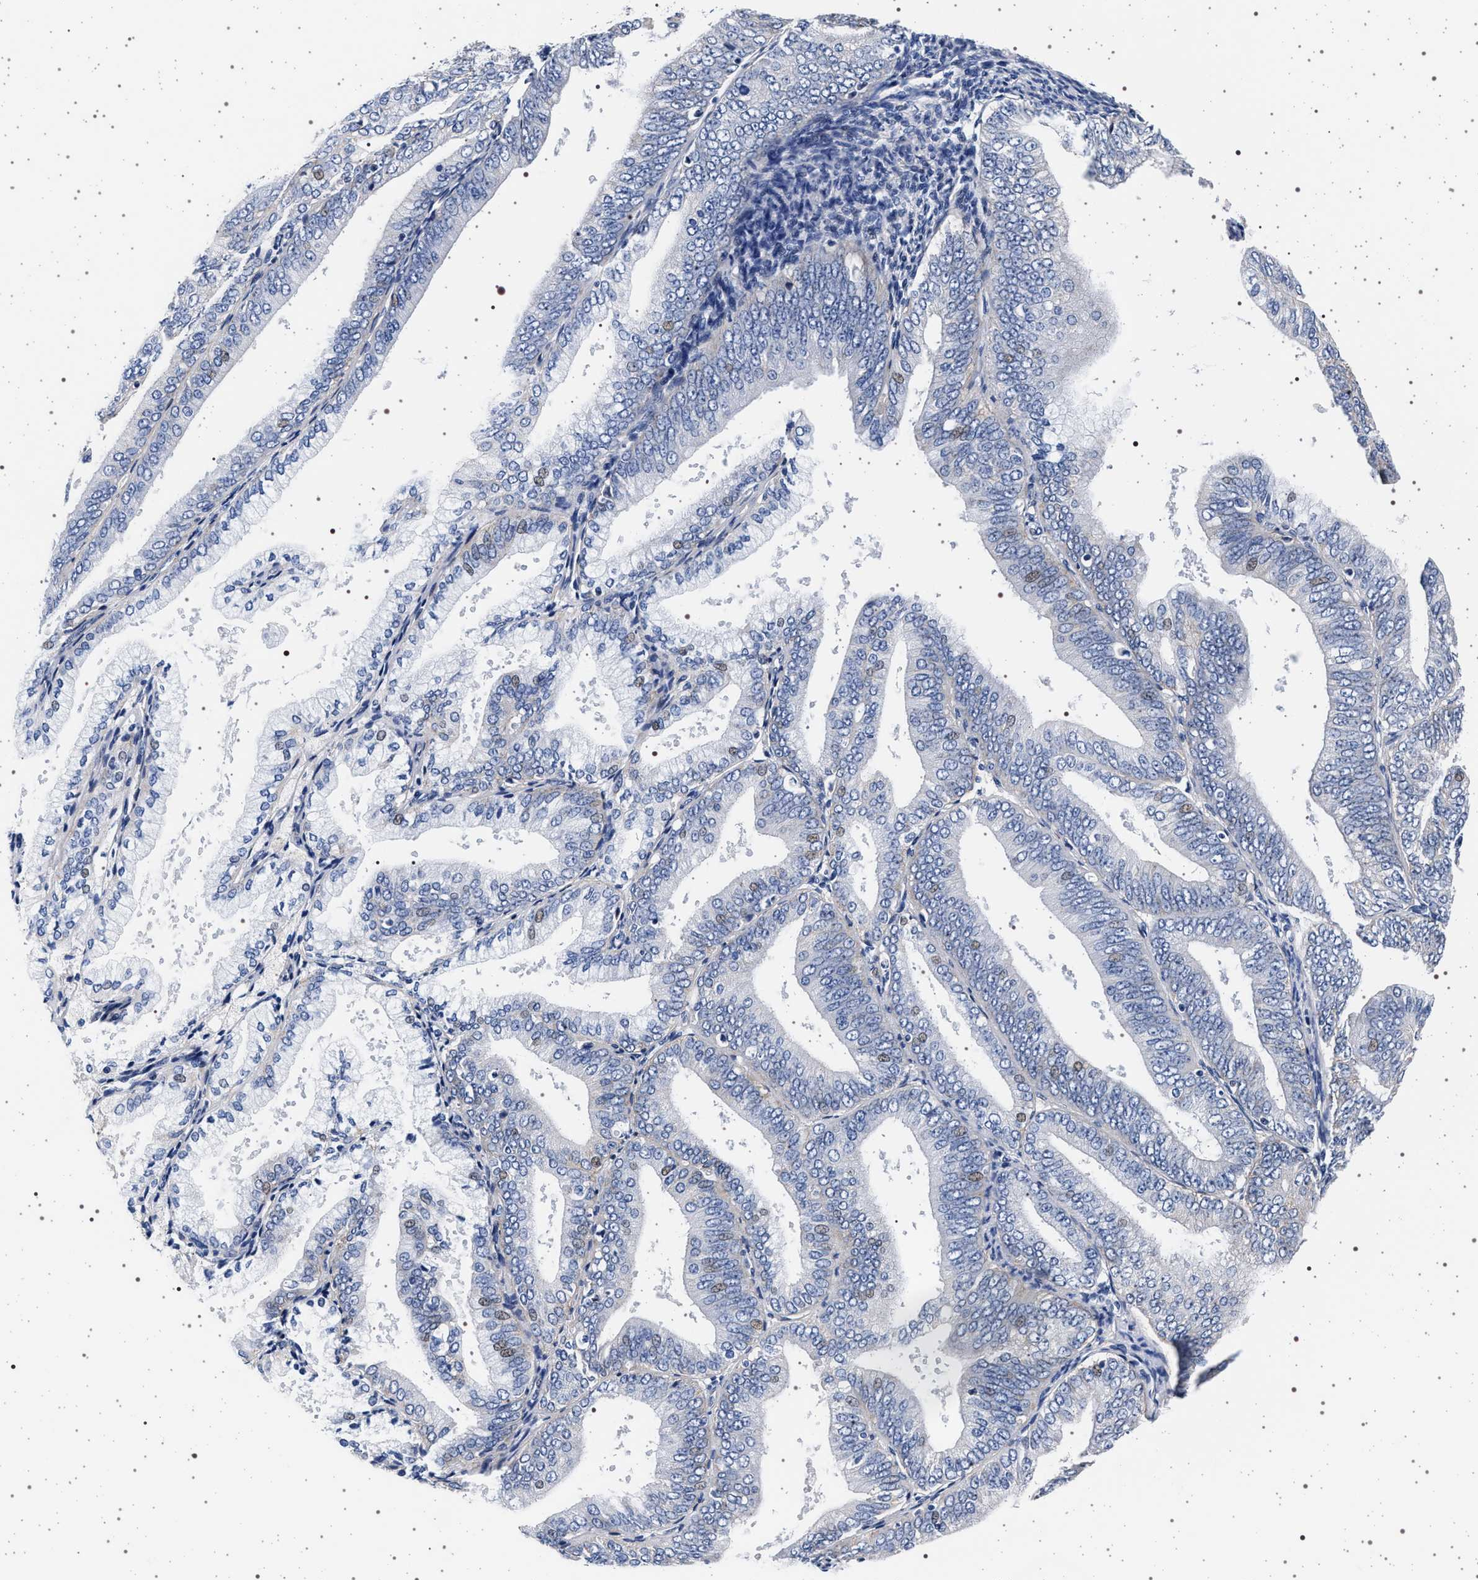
{"staining": {"intensity": "negative", "quantity": "none", "location": "none"}, "tissue": "endometrial cancer", "cell_type": "Tumor cells", "image_type": "cancer", "snomed": [{"axis": "morphology", "description": "Adenocarcinoma, NOS"}, {"axis": "topography", "description": "Endometrium"}], "caption": "This is an immunohistochemistry (IHC) histopathology image of human endometrial cancer. There is no expression in tumor cells.", "gene": "SLC9A1", "patient": {"sex": "female", "age": 63}}